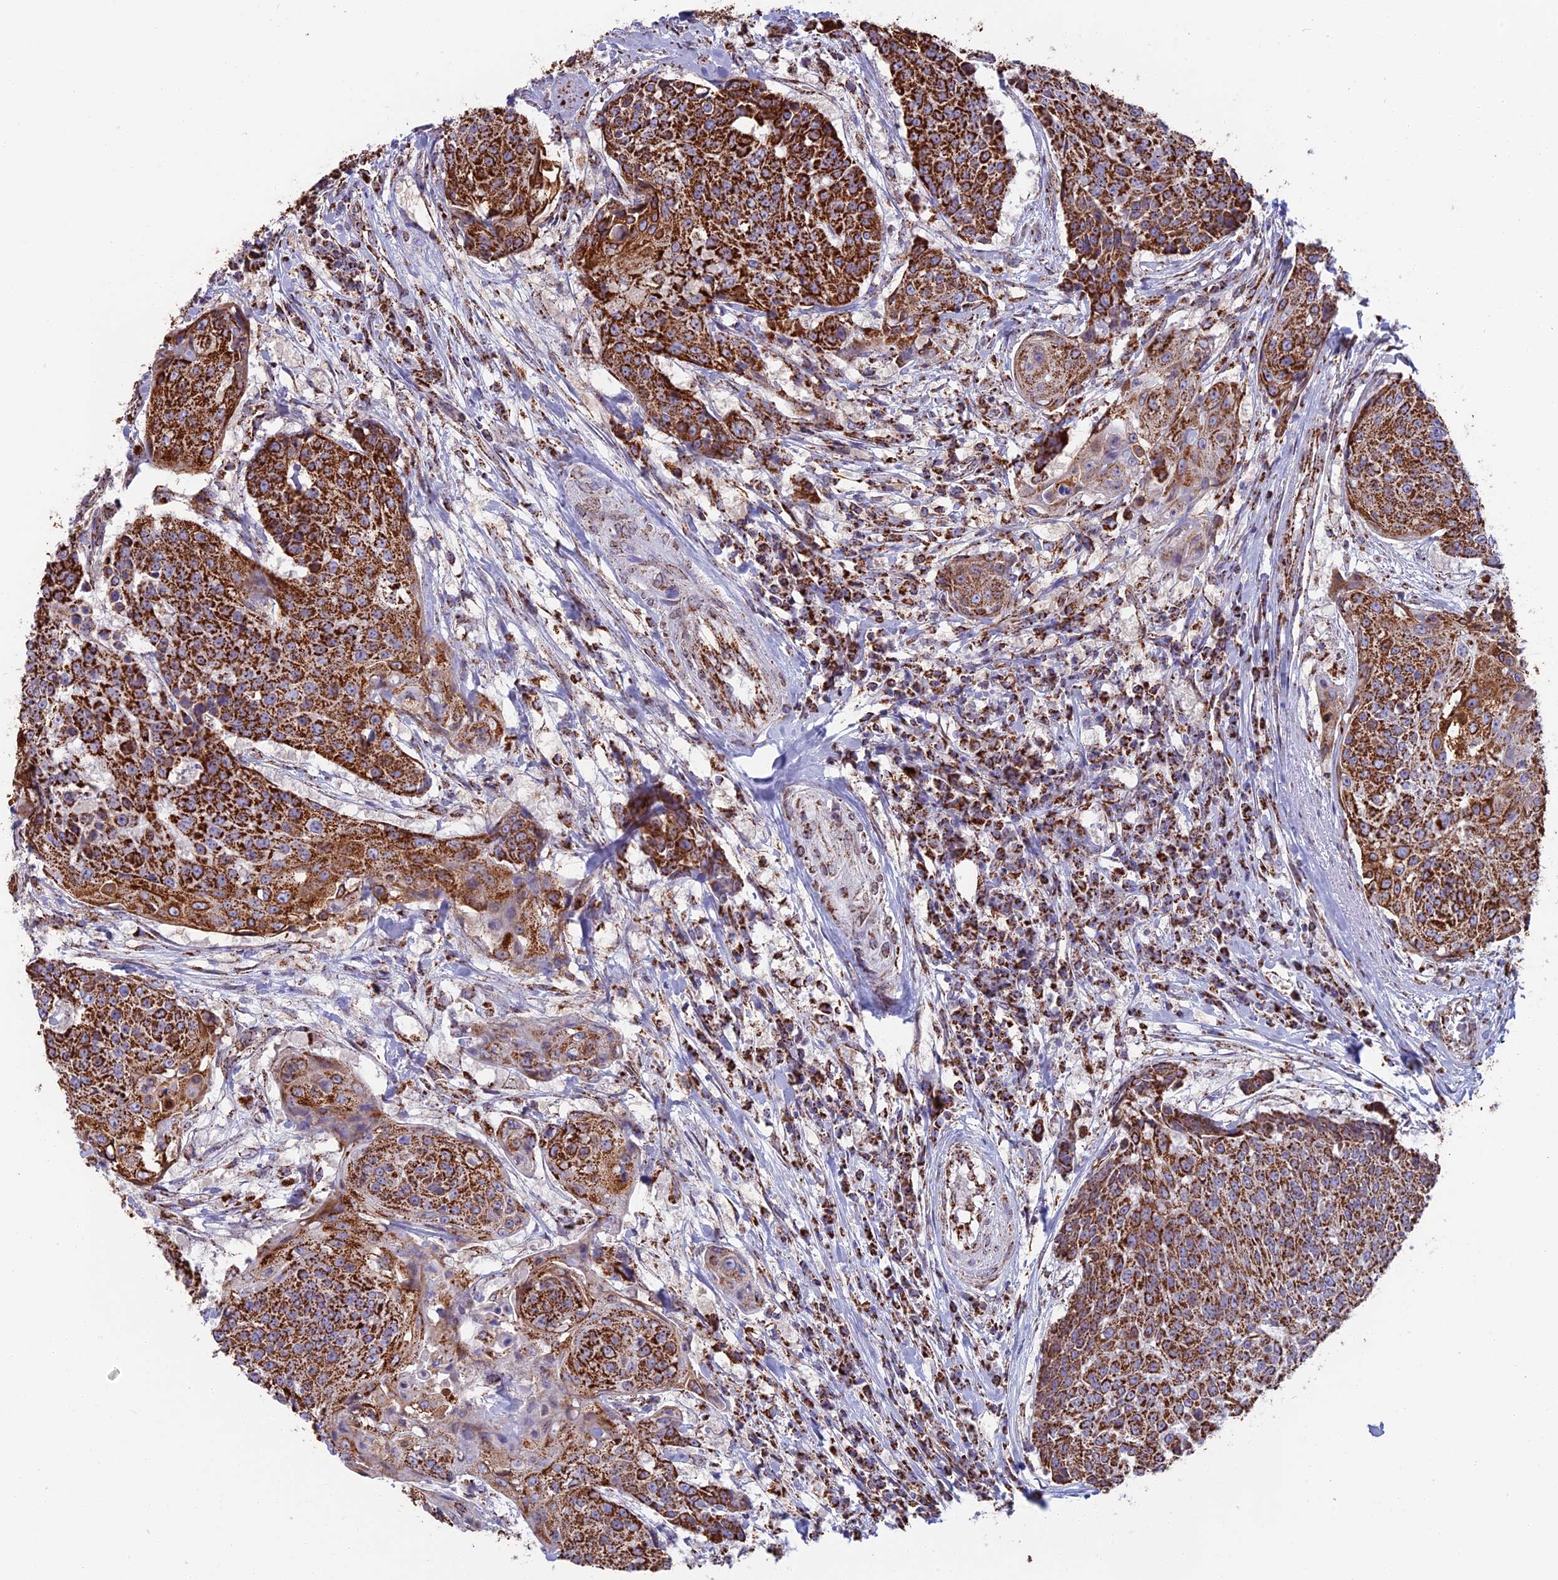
{"staining": {"intensity": "strong", "quantity": ">75%", "location": "cytoplasmic/membranous"}, "tissue": "urothelial cancer", "cell_type": "Tumor cells", "image_type": "cancer", "snomed": [{"axis": "morphology", "description": "Urothelial carcinoma, High grade"}, {"axis": "topography", "description": "Urinary bladder"}], "caption": "High-grade urothelial carcinoma stained with a protein marker displays strong staining in tumor cells.", "gene": "CS", "patient": {"sex": "female", "age": 63}}